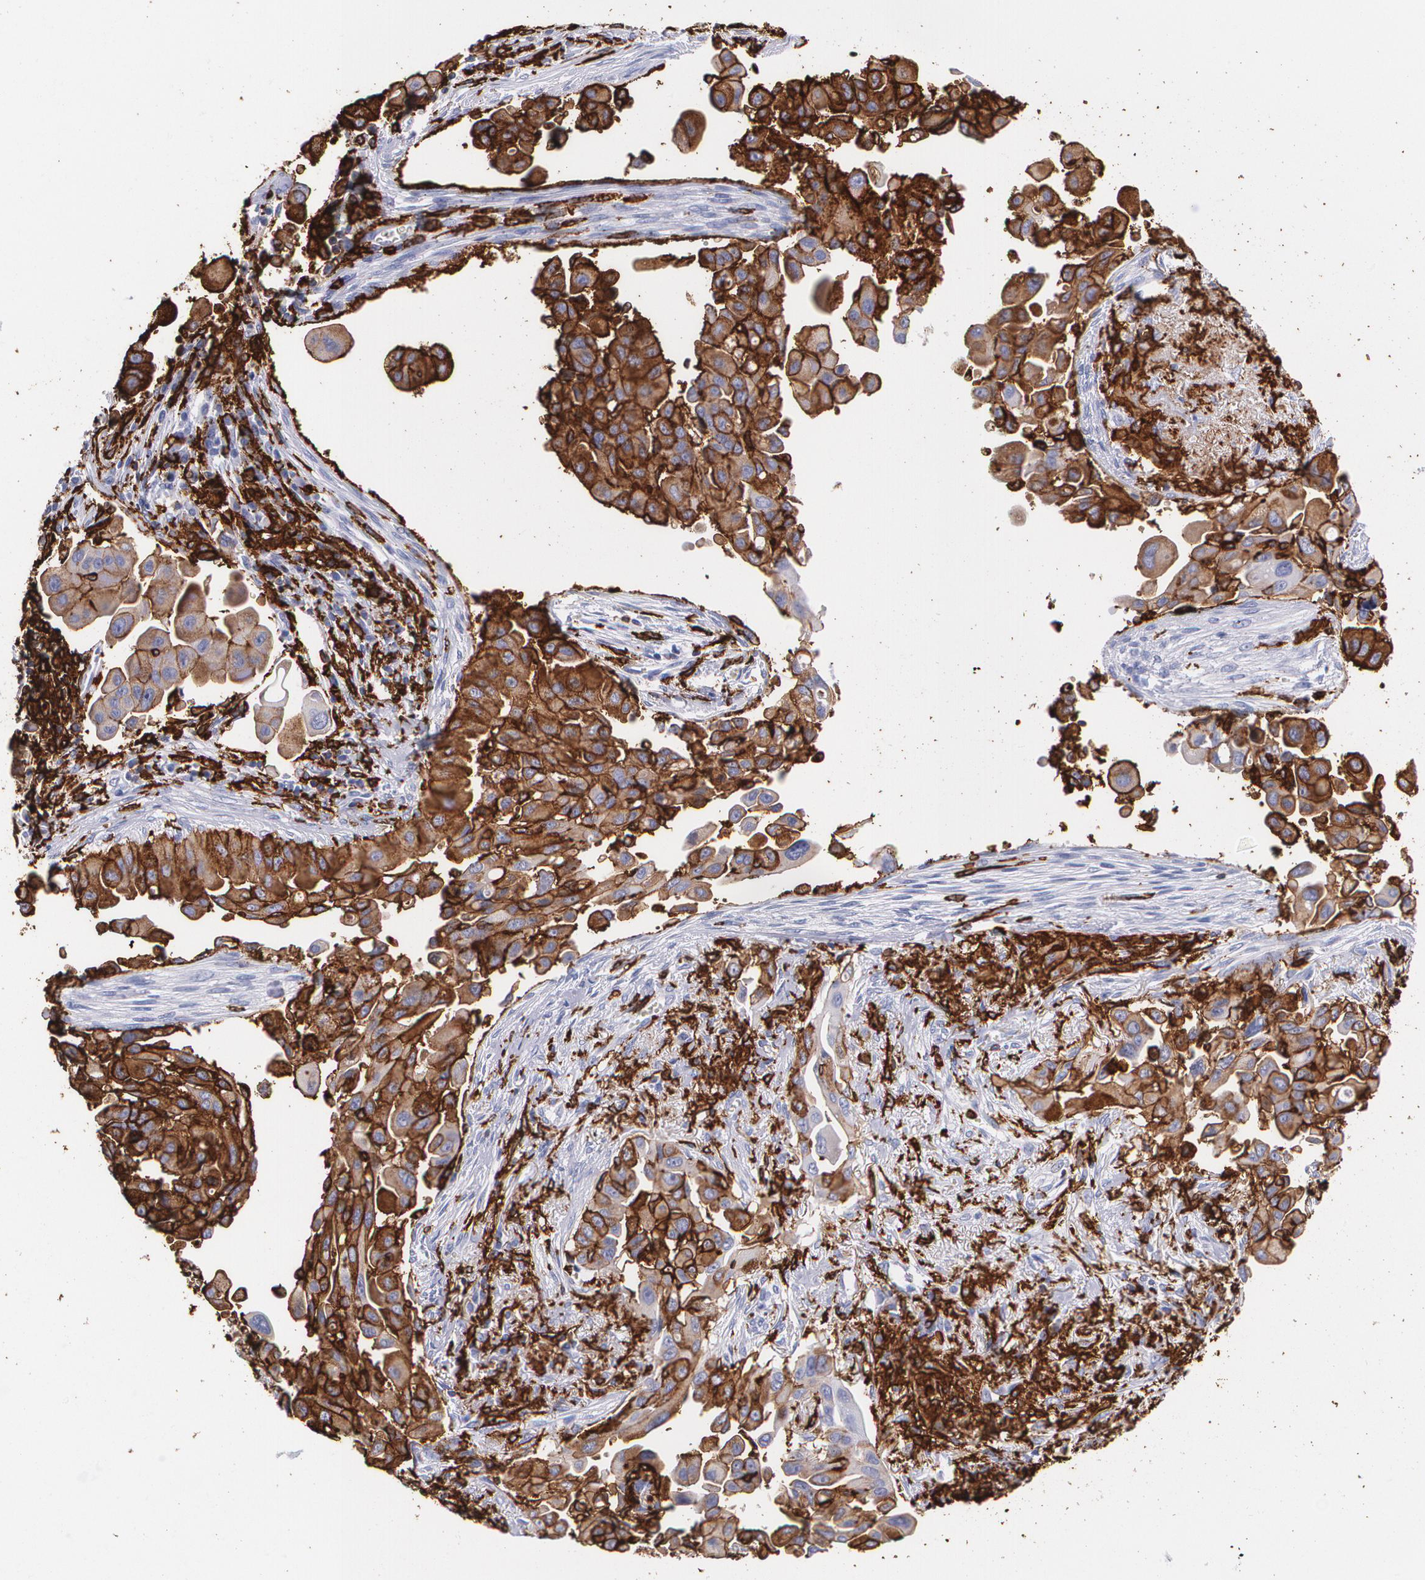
{"staining": {"intensity": "moderate", "quantity": ">75%", "location": "cytoplasmic/membranous"}, "tissue": "lung cancer", "cell_type": "Tumor cells", "image_type": "cancer", "snomed": [{"axis": "morphology", "description": "Adenocarcinoma, NOS"}, {"axis": "topography", "description": "Lung"}], "caption": "Adenocarcinoma (lung) stained with DAB (3,3'-diaminobenzidine) immunohistochemistry reveals medium levels of moderate cytoplasmic/membranous positivity in approximately >75% of tumor cells.", "gene": "HLA-DRA", "patient": {"sex": "male", "age": 68}}